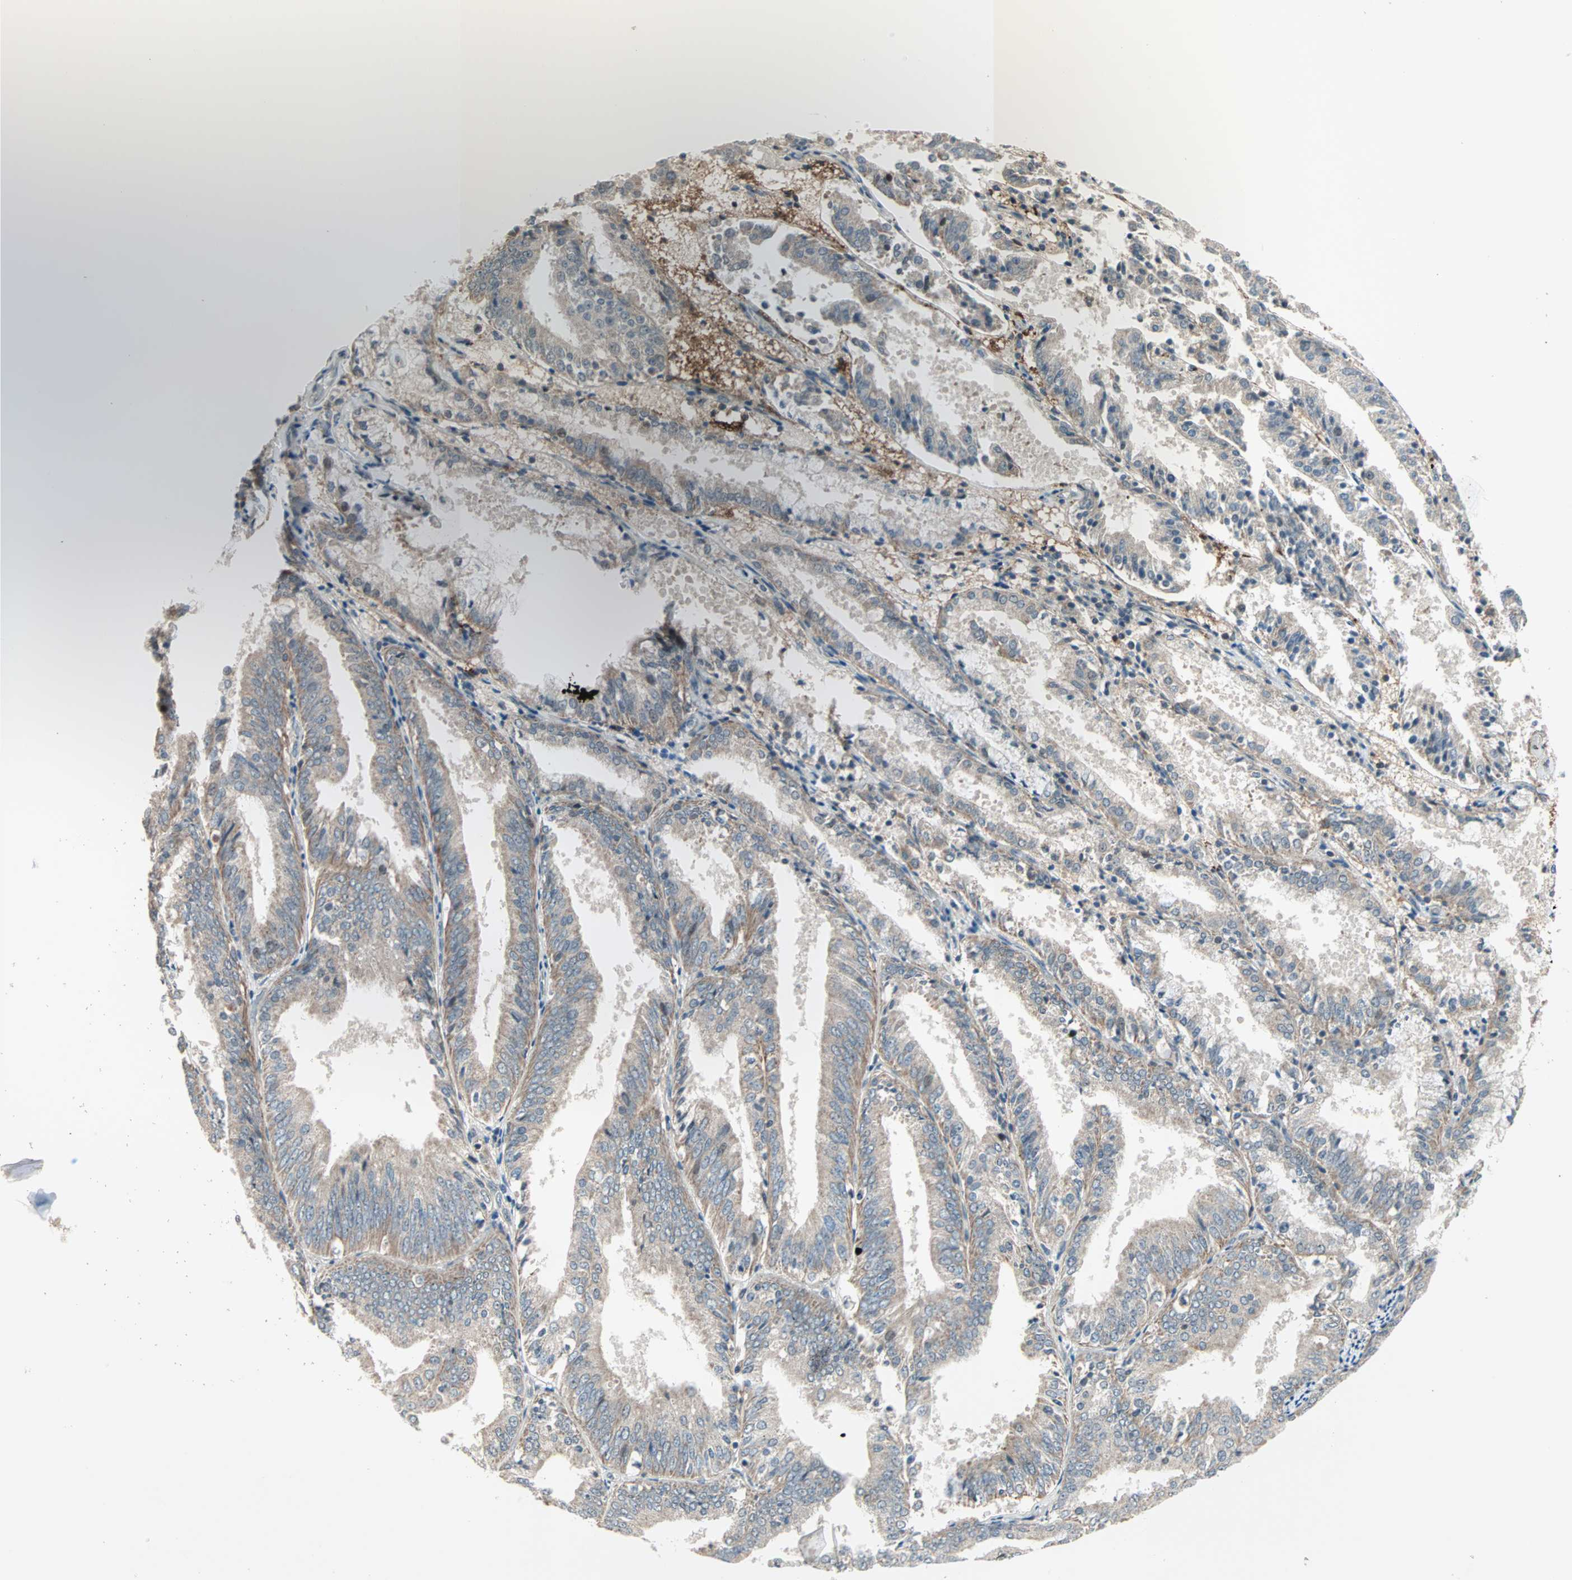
{"staining": {"intensity": "weak", "quantity": "25%-75%", "location": "cytoplasmic/membranous"}, "tissue": "endometrial cancer", "cell_type": "Tumor cells", "image_type": "cancer", "snomed": [{"axis": "morphology", "description": "Adenocarcinoma, NOS"}, {"axis": "topography", "description": "Endometrium"}], "caption": "Endometrial cancer (adenocarcinoma) stained with a protein marker displays weak staining in tumor cells.", "gene": "PROS1", "patient": {"sex": "female", "age": 63}}